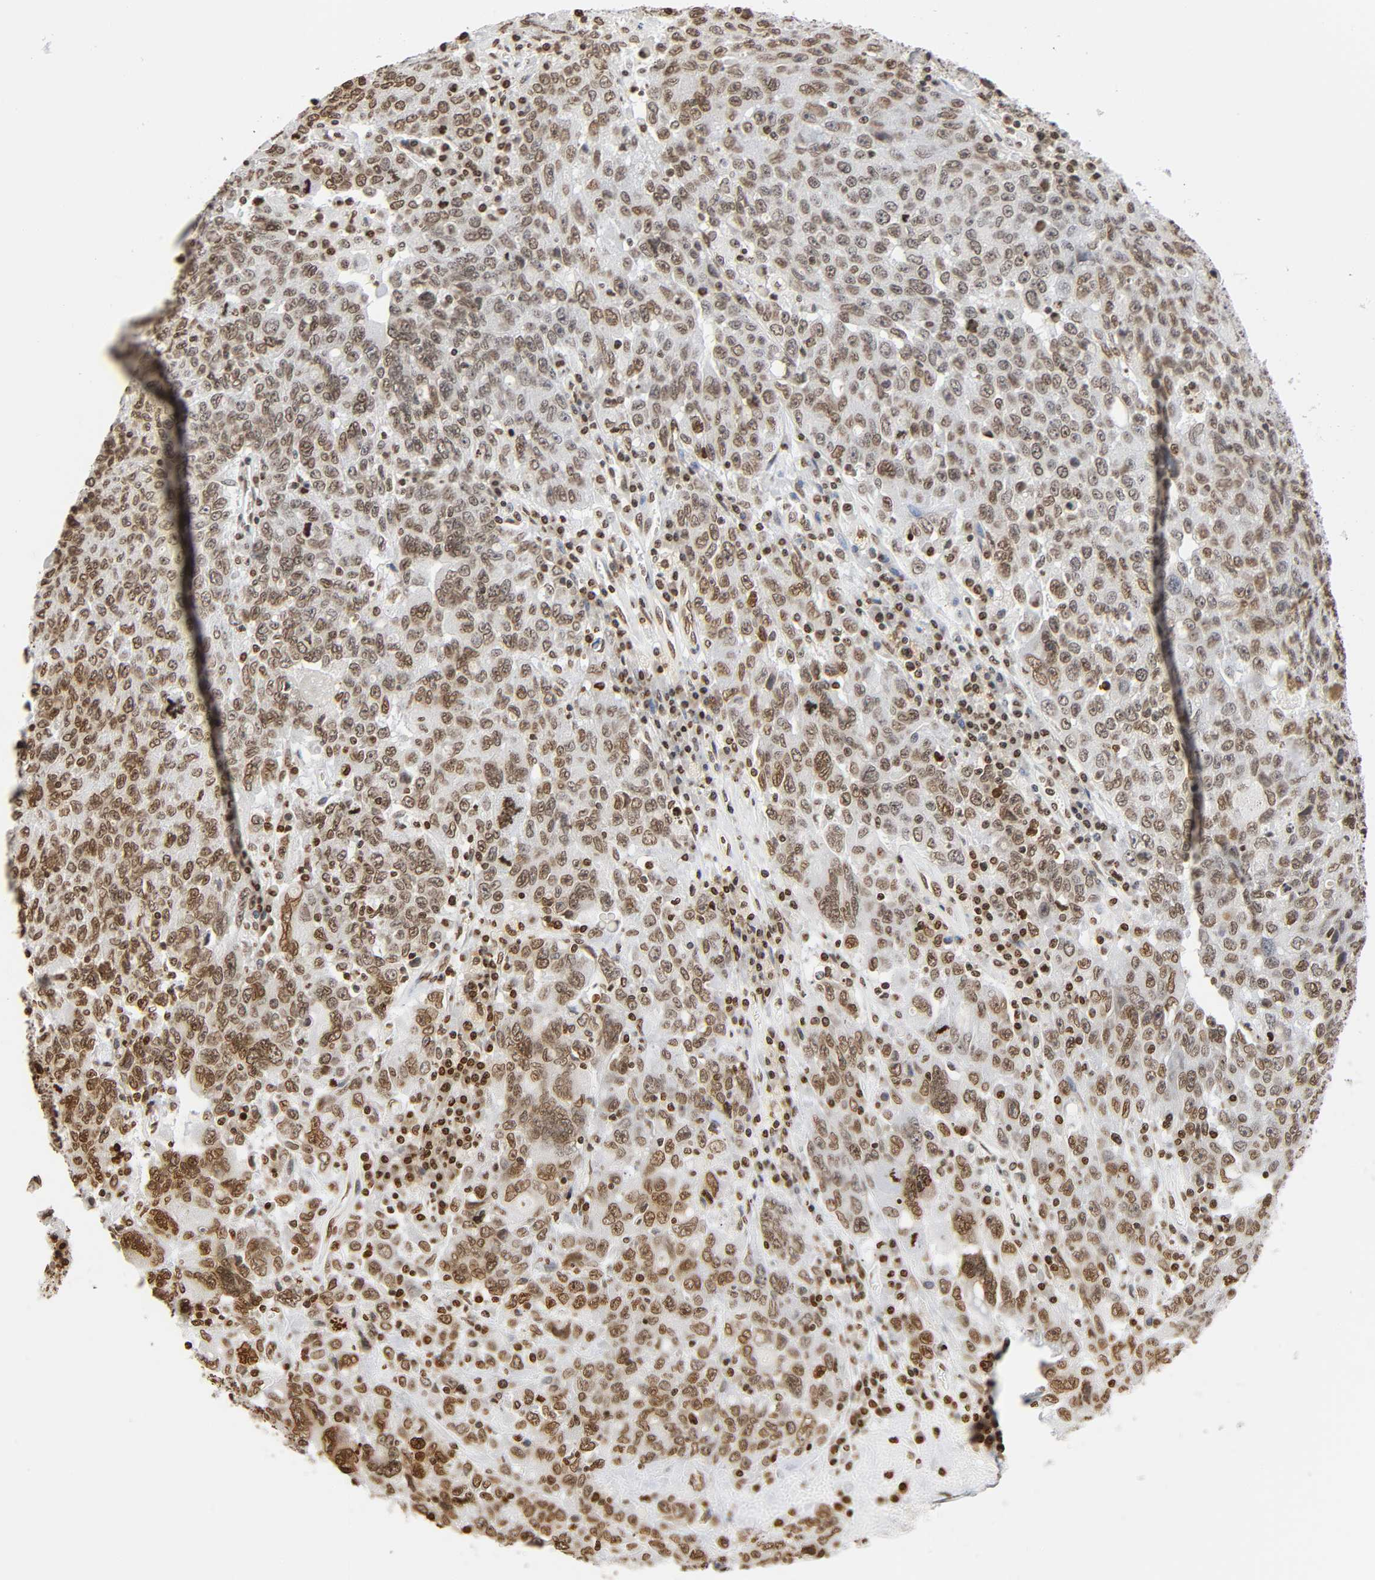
{"staining": {"intensity": "moderate", "quantity": ">75%", "location": "nuclear"}, "tissue": "ovarian cancer", "cell_type": "Tumor cells", "image_type": "cancer", "snomed": [{"axis": "morphology", "description": "Carcinoma, endometroid"}, {"axis": "topography", "description": "Ovary"}], "caption": "Ovarian endometroid carcinoma tissue exhibits moderate nuclear expression in approximately >75% of tumor cells, visualized by immunohistochemistry.", "gene": "HOXA6", "patient": {"sex": "female", "age": 62}}